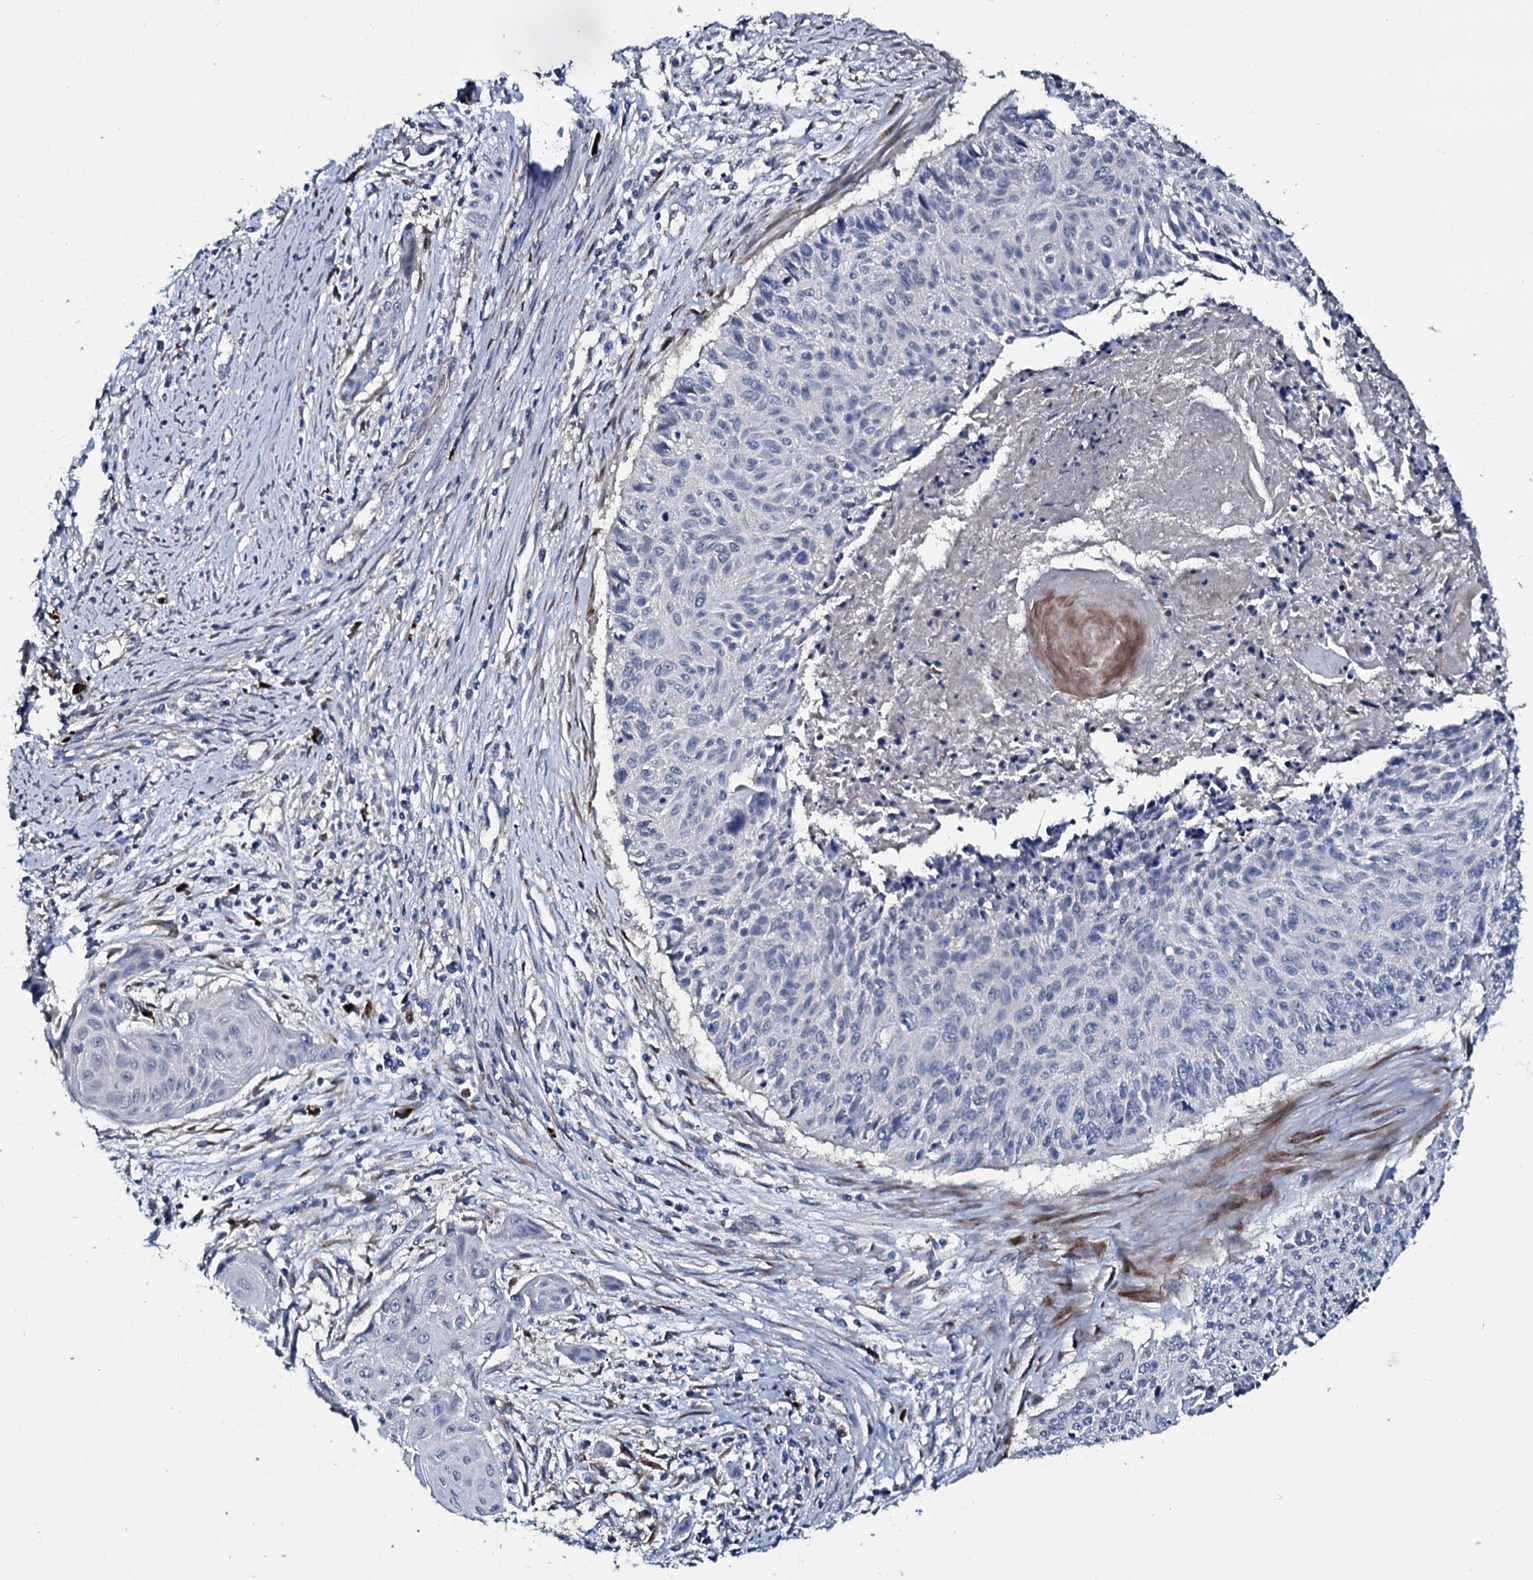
{"staining": {"intensity": "negative", "quantity": "none", "location": "none"}, "tissue": "cervical cancer", "cell_type": "Tumor cells", "image_type": "cancer", "snomed": [{"axis": "morphology", "description": "Squamous cell carcinoma, NOS"}, {"axis": "topography", "description": "Cervix"}], "caption": "This is an IHC image of cervical squamous cell carcinoma. There is no positivity in tumor cells.", "gene": "IL12B", "patient": {"sex": "female", "age": 55}}